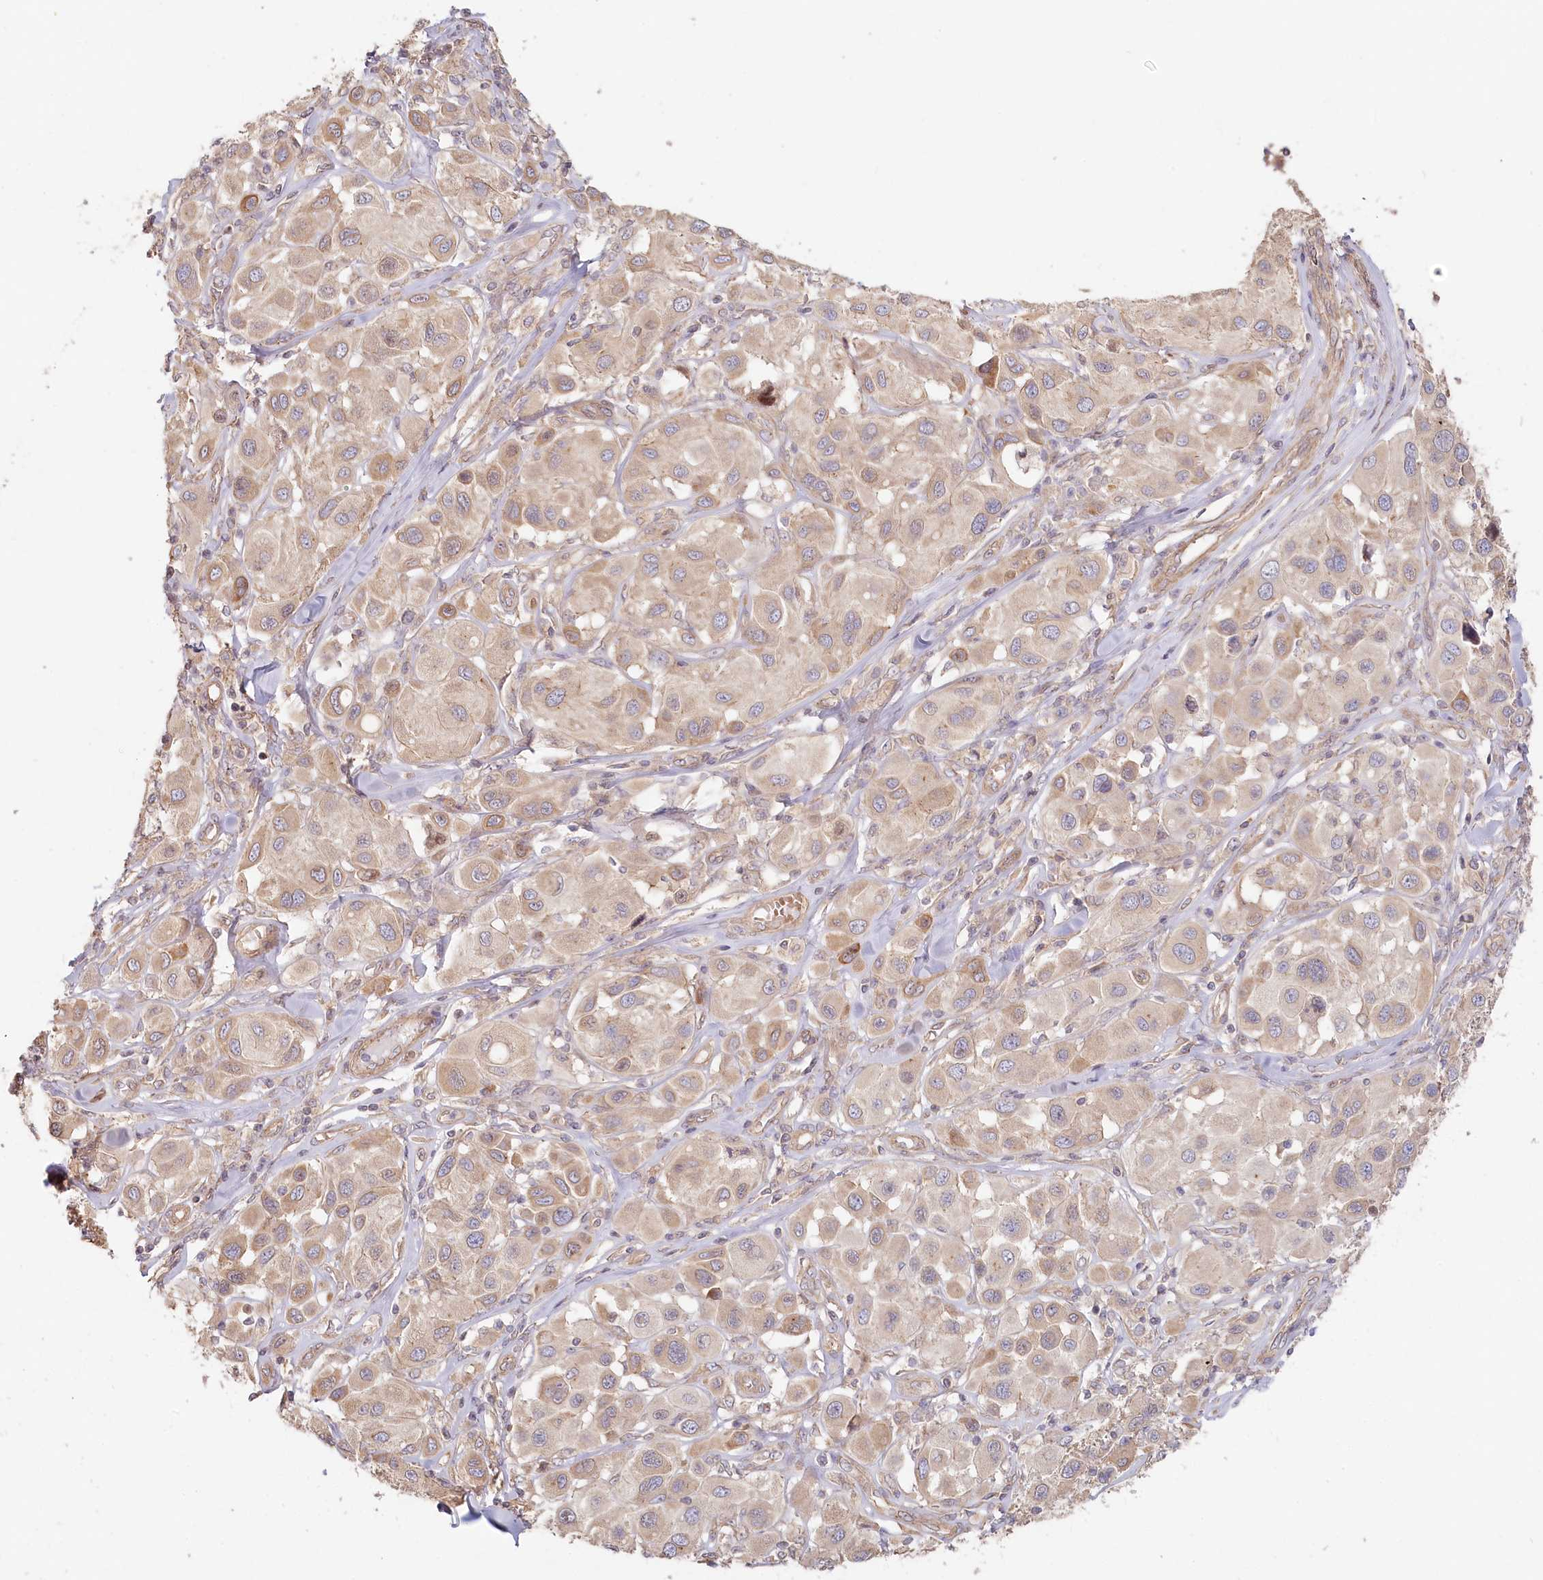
{"staining": {"intensity": "weak", "quantity": "25%-75%", "location": "cytoplasmic/membranous"}, "tissue": "melanoma", "cell_type": "Tumor cells", "image_type": "cancer", "snomed": [{"axis": "morphology", "description": "Malignant melanoma, Metastatic site"}, {"axis": "topography", "description": "Skin"}], "caption": "Weak cytoplasmic/membranous positivity is seen in approximately 25%-75% of tumor cells in melanoma.", "gene": "TCHP", "patient": {"sex": "male", "age": 41}}